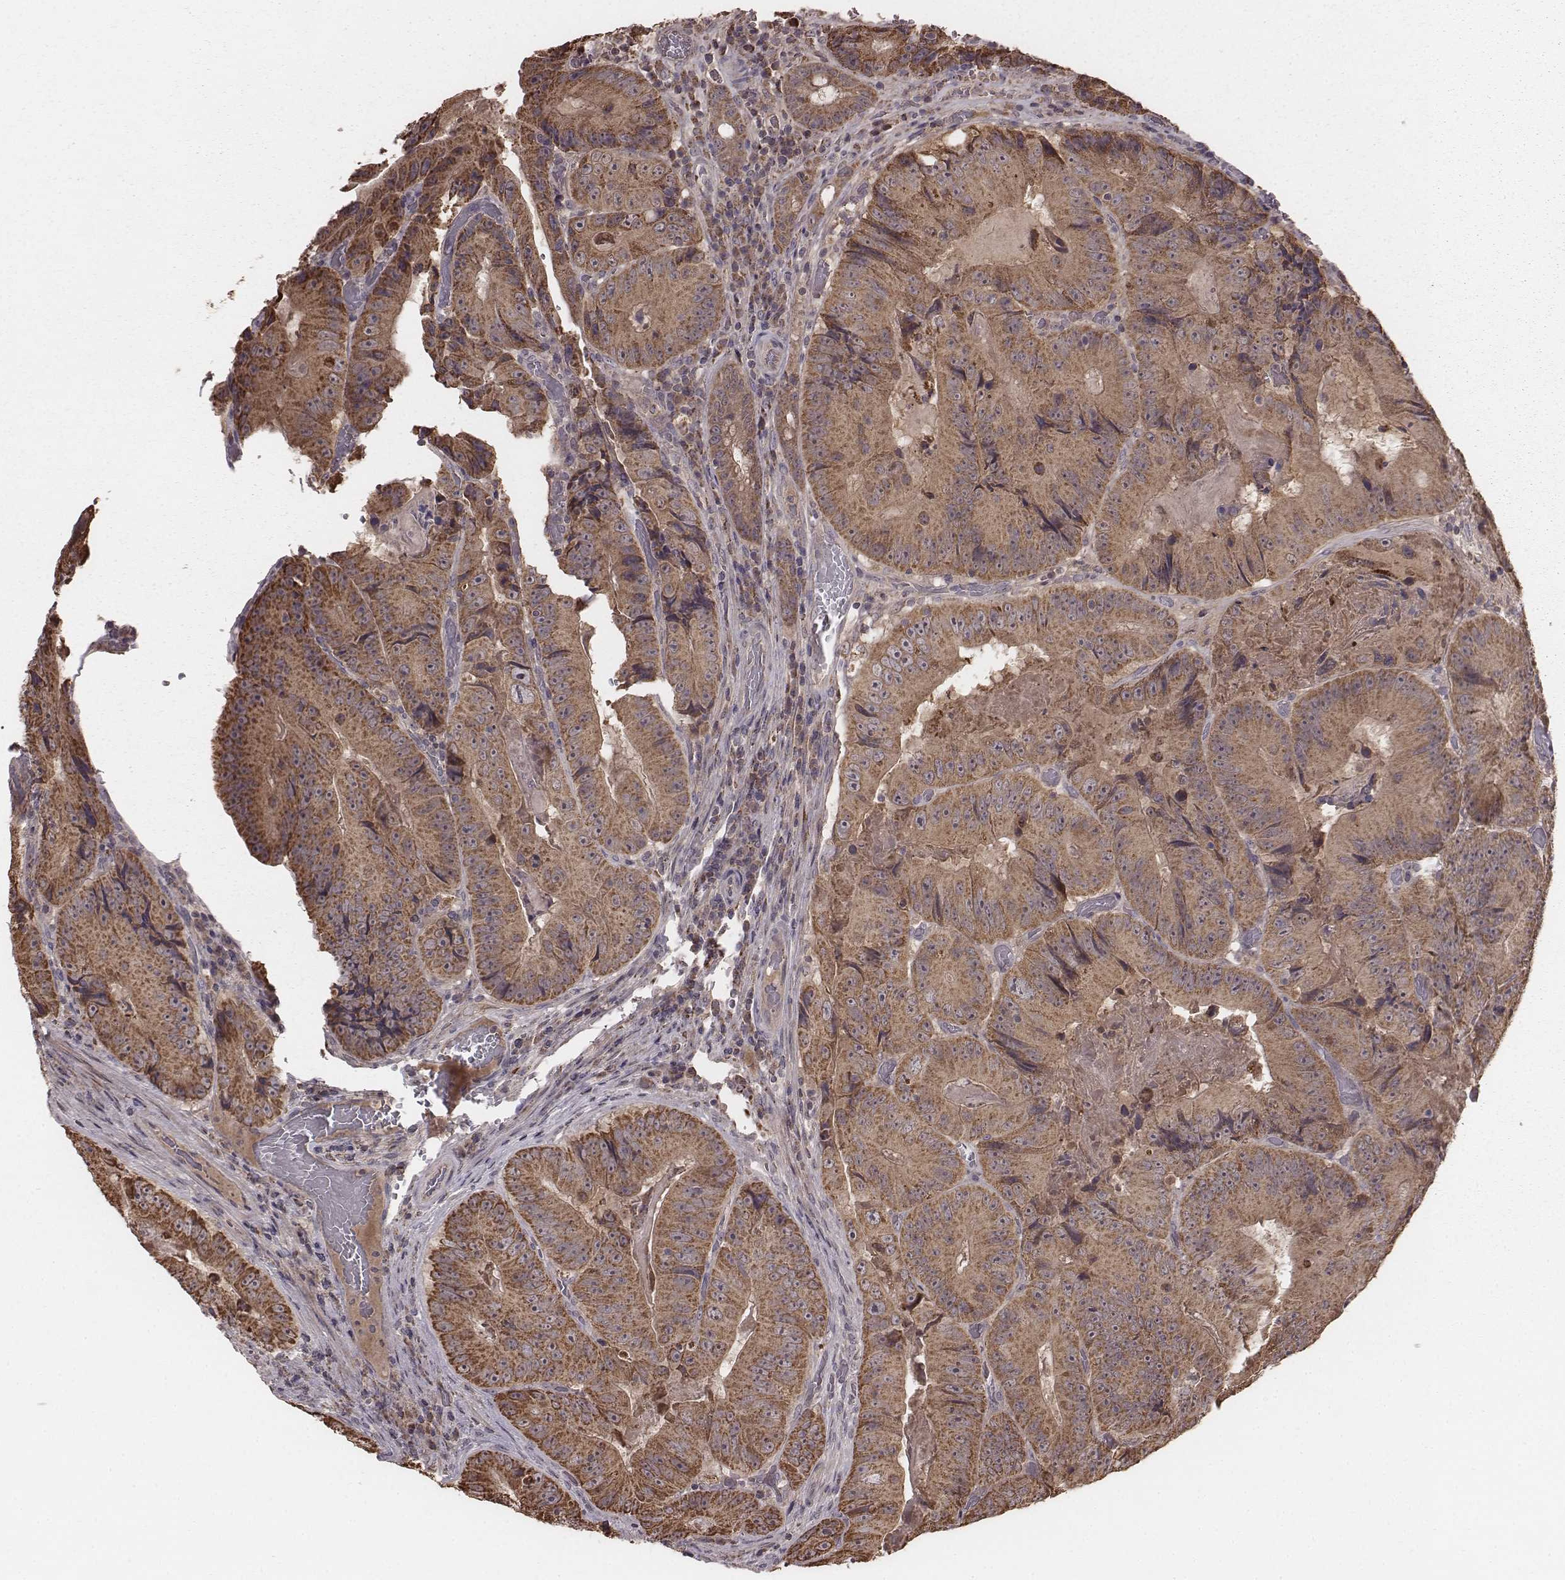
{"staining": {"intensity": "strong", "quantity": ">75%", "location": "cytoplasmic/membranous"}, "tissue": "colorectal cancer", "cell_type": "Tumor cells", "image_type": "cancer", "snomed": [{"axis": "morphology", "description": "Adenocarcinoma, NOS"}, {"axis": "topography", "description": "Colon"}], "caption": "An image of colorectal cancer stained for a protein shows strong cytoplasmic/membranous brown staining in tumor cells.", "gene": "PDCD2L", "patient": {"sex": "female", "age": 86}}